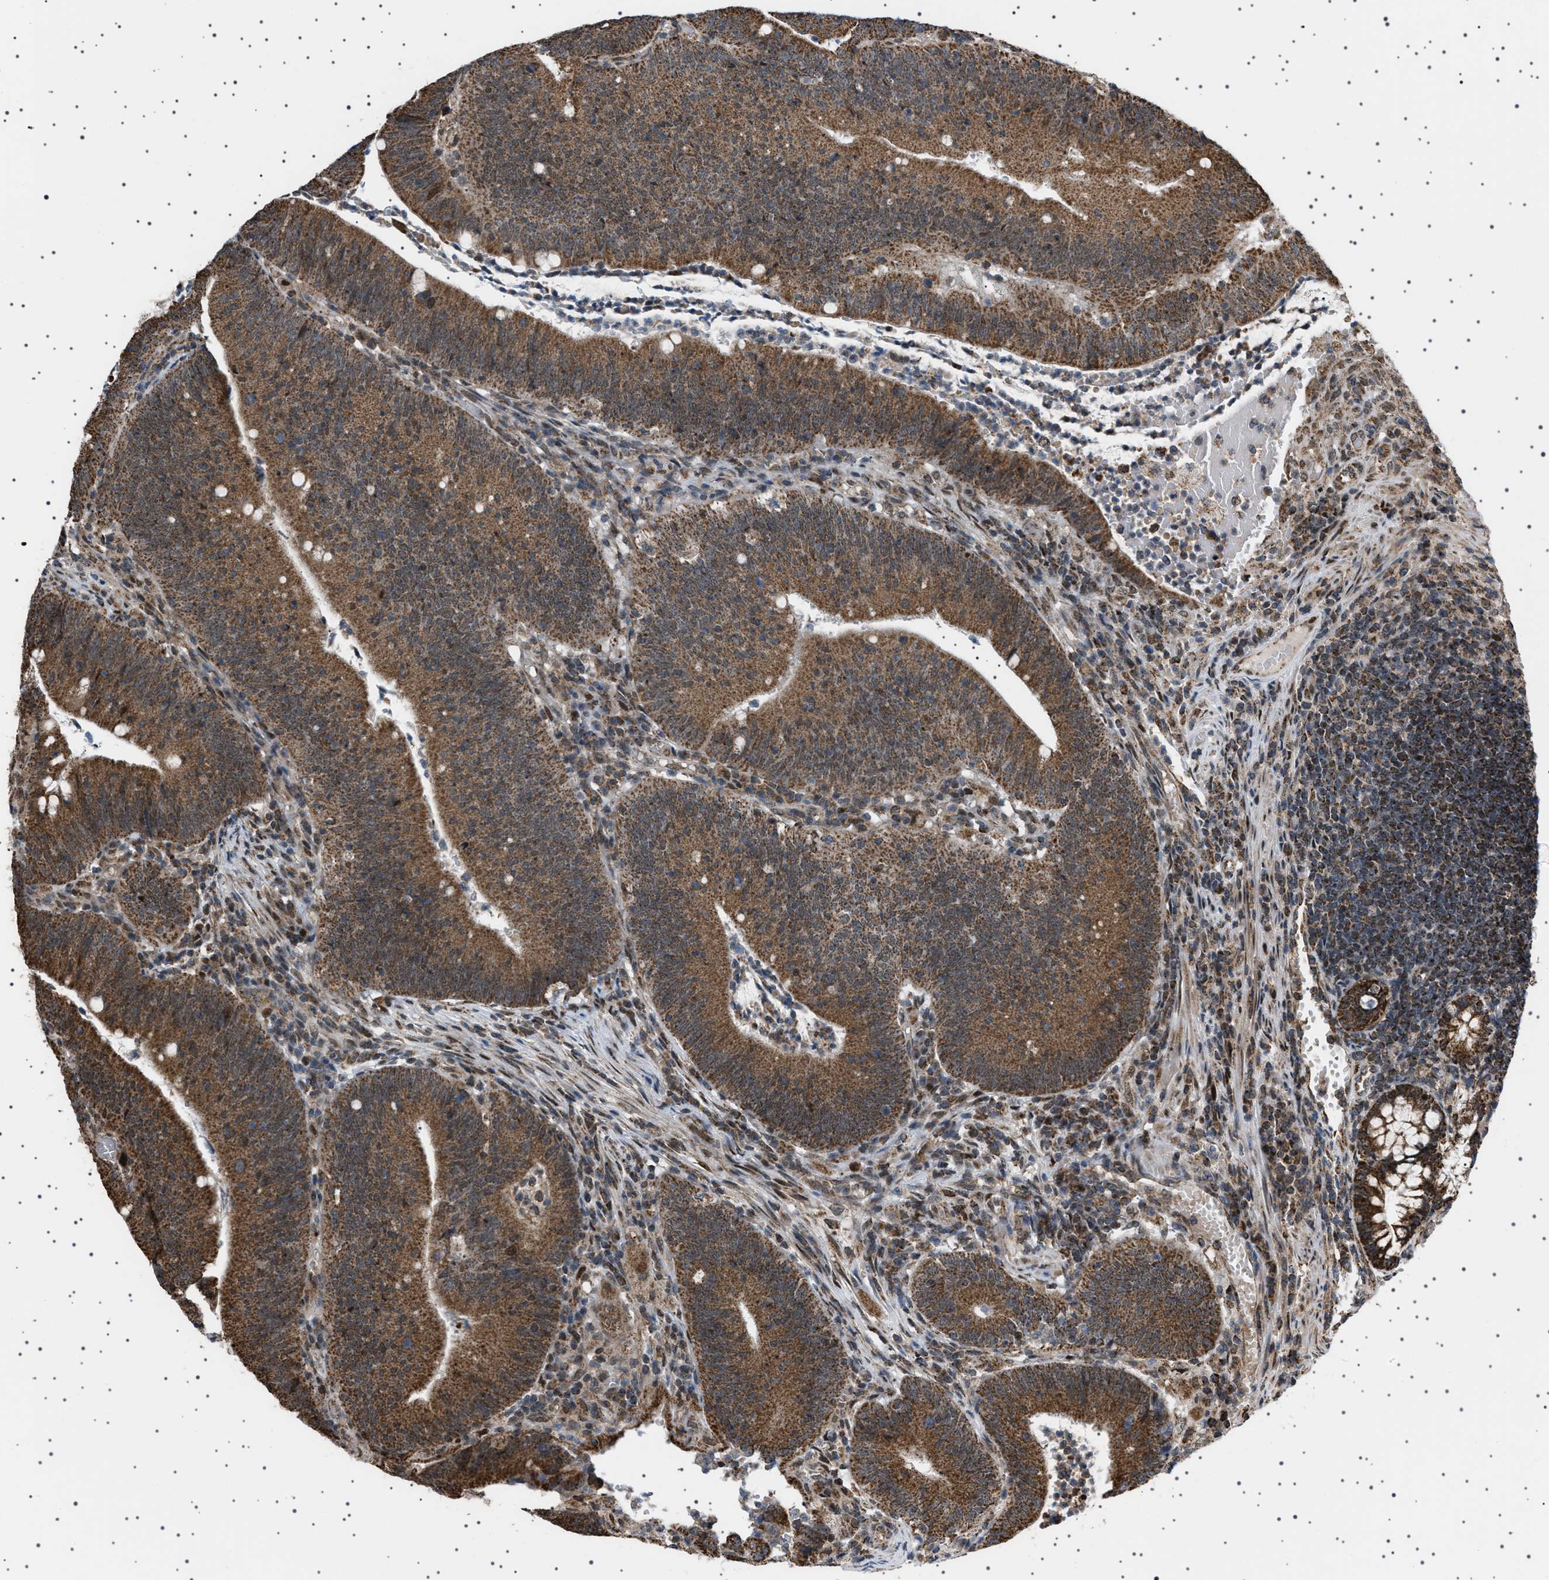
{"staining": {"intensity": "moderate", "quantity": ">75%", "location": "cytoplasmic/membranous"}, "tissue": "colorectal cancer", "cell_type": "Tumor cells", "image_type": "cancer", "snomed": [{"axis": "morphology", "description": "Normal tissue, NOS"}, {"axis": "morphology", "description": "Adenocarcinoma, NOS"}, {"axis": "topography", "description": "Rectum"}], "caption": "Moderate cytoplasmic/membranous expression is present in about >75% of tumor cells in adenocarcinoma (colorectal).", "gene": "MELK", "patient": {"sex": "female", "age": 66}}